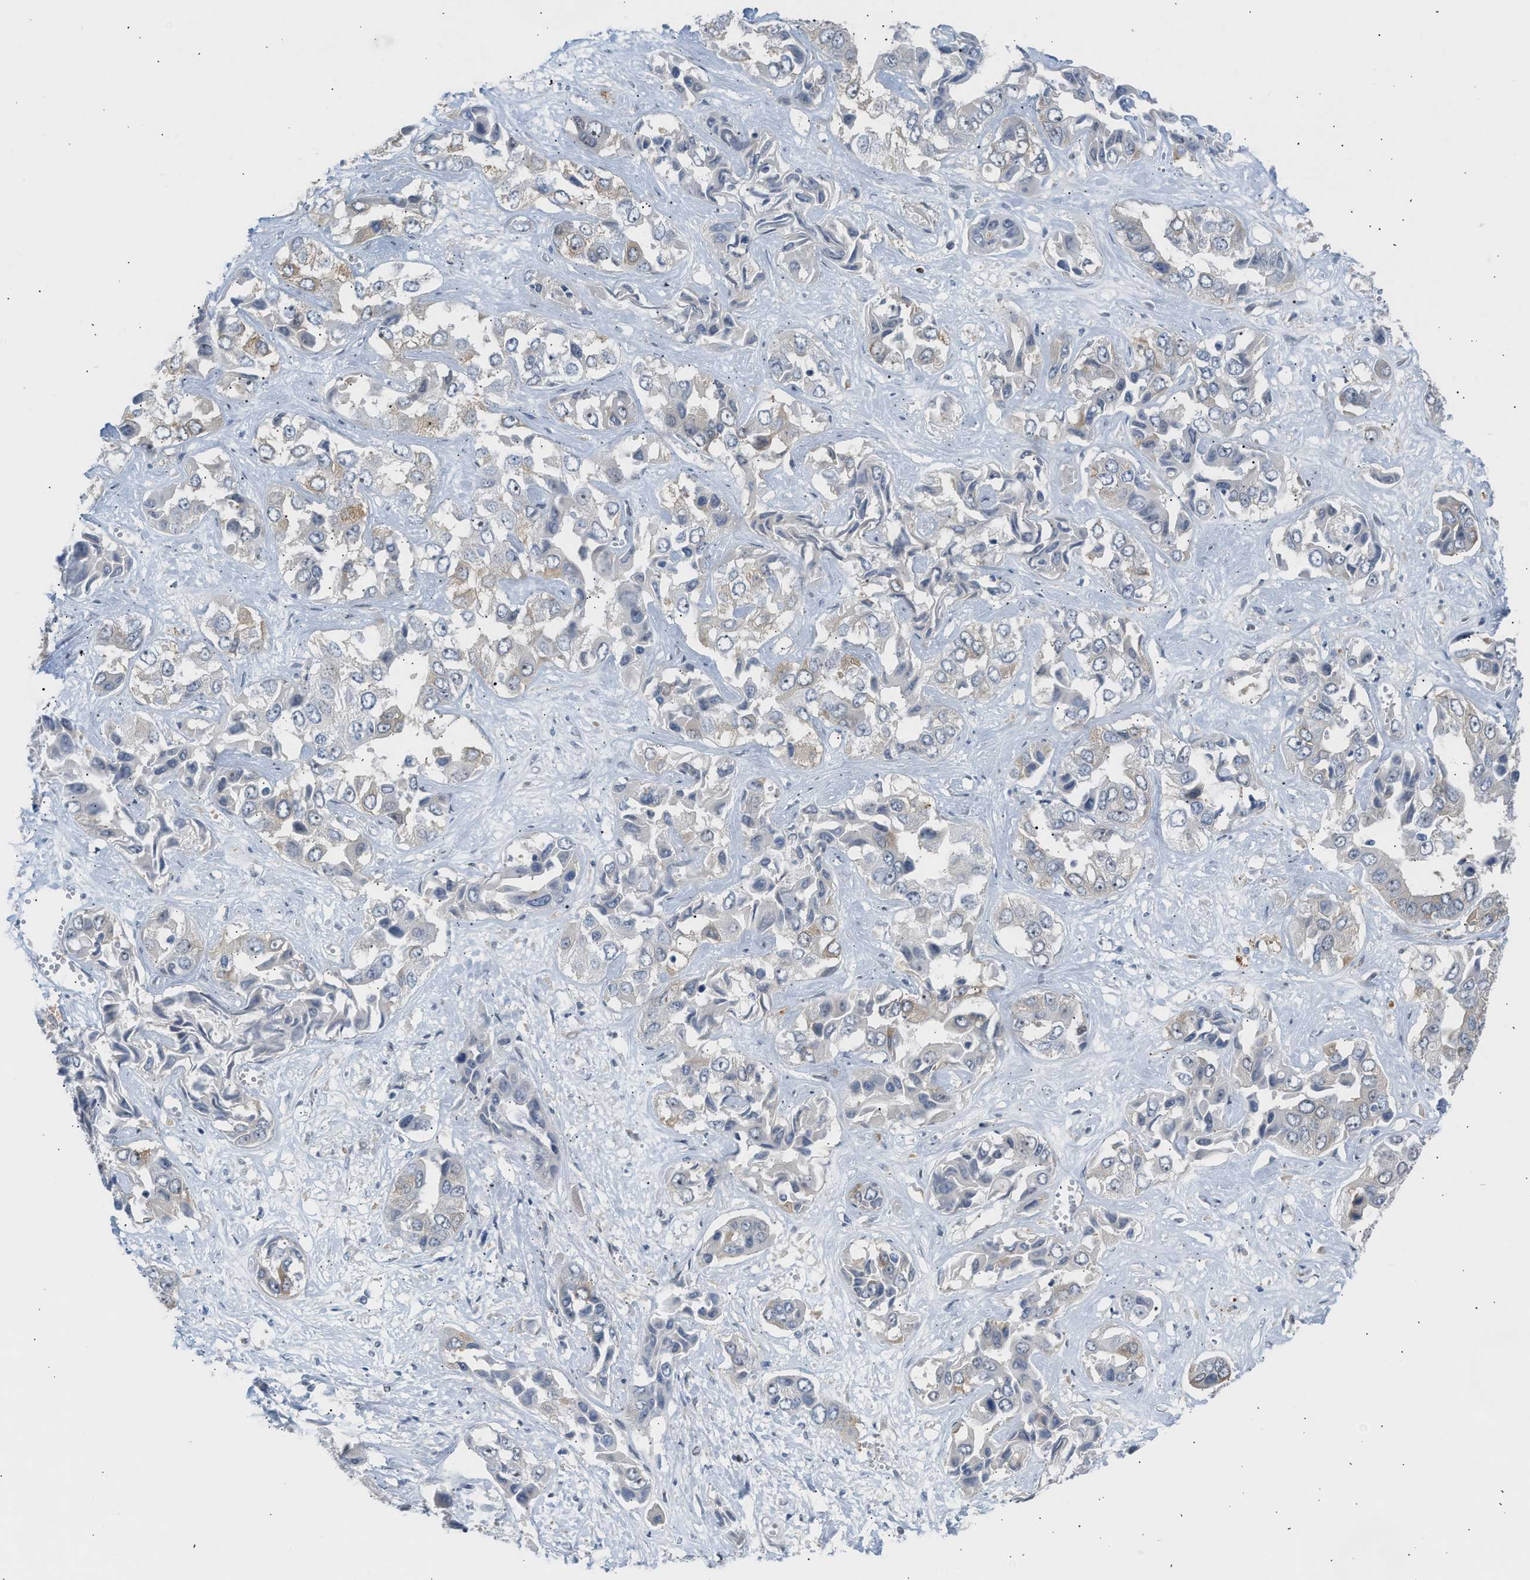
{"staining": {"intensity": "weak", "quantity": "<25%", "location": "cytoplasmic/membranous"}, "tissue": "liver cancer", "cell_type": "Tumor cells", "image_type": "cancer", "snomed": [{"axis": "morphology", "description": "Cholangiocarcinoma"}, {"axis": "topography", "description": "Liver"}], "caption": "Human liver cholangiocarcinoma stained for a protein using immunohistochemistry (IHC) demonstrates no positivity in tumor cells.", "gene": "NPS", "patient": {"sex": "female", "age": 52}}